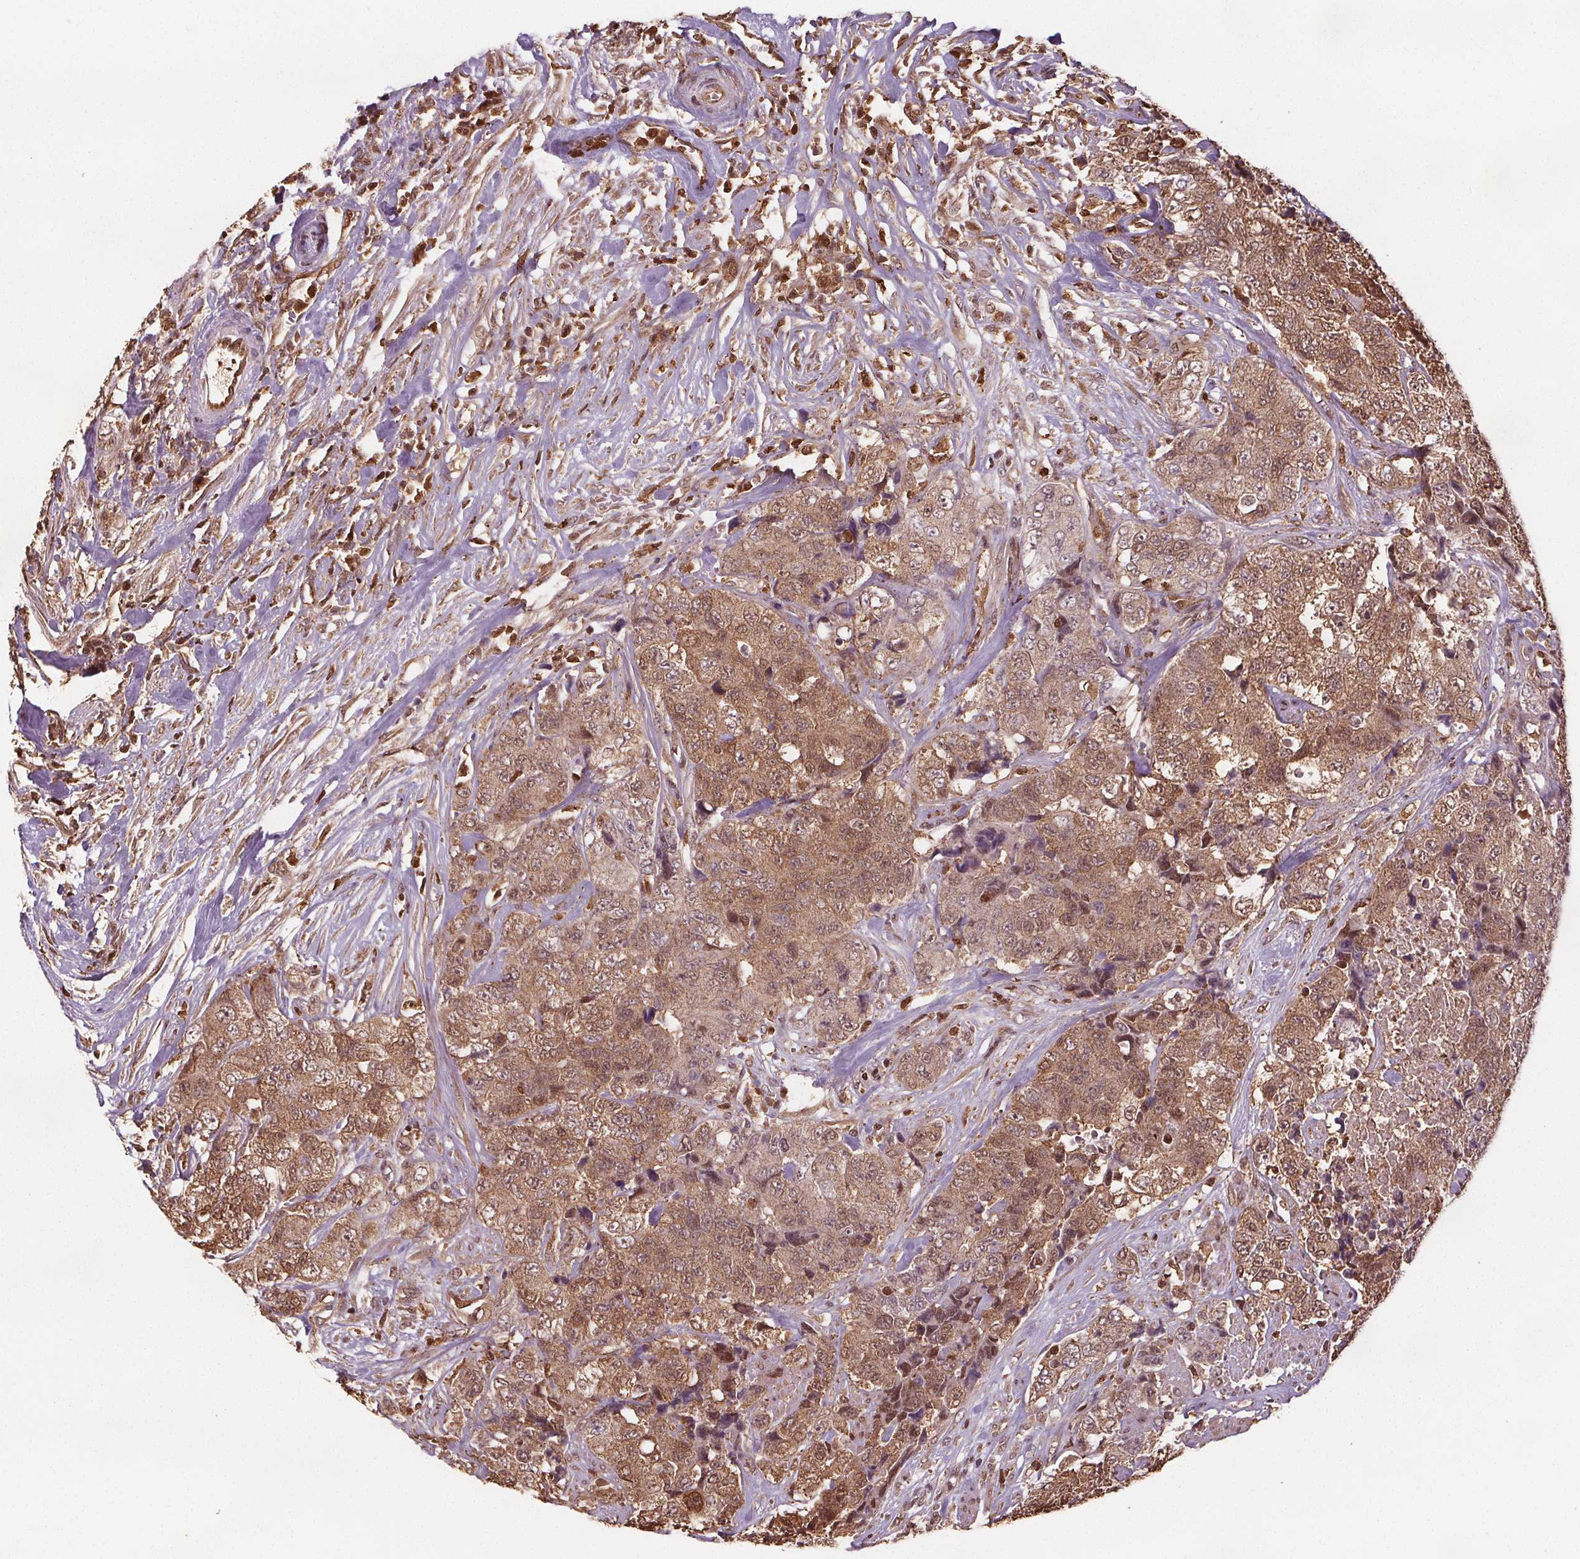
{"staining": {"intensity": "moderate", "quantity": ">75%", "location": "cytoplasmic/membranous,nuclear"}, "tissue": "urothelial cancer", "cell_type": "Tumor cells", "image_type": "cancer", "snomed": [{"axis": "morphology", "description": "Urothelial carcinoma, High grade"}, {"axis": "topography", "description": "Urinary bladder"}], "caption": "Protein staining of urothelial carcinoma (high-grade) tissue displays moderate cytoplasmic/membranous and nuclear staining in about >75% of tumor cells. (IHC, brightfield microscopy, high magnification).", "gene": "ENO1", "patient": {"sex": "female", "age": 78}}